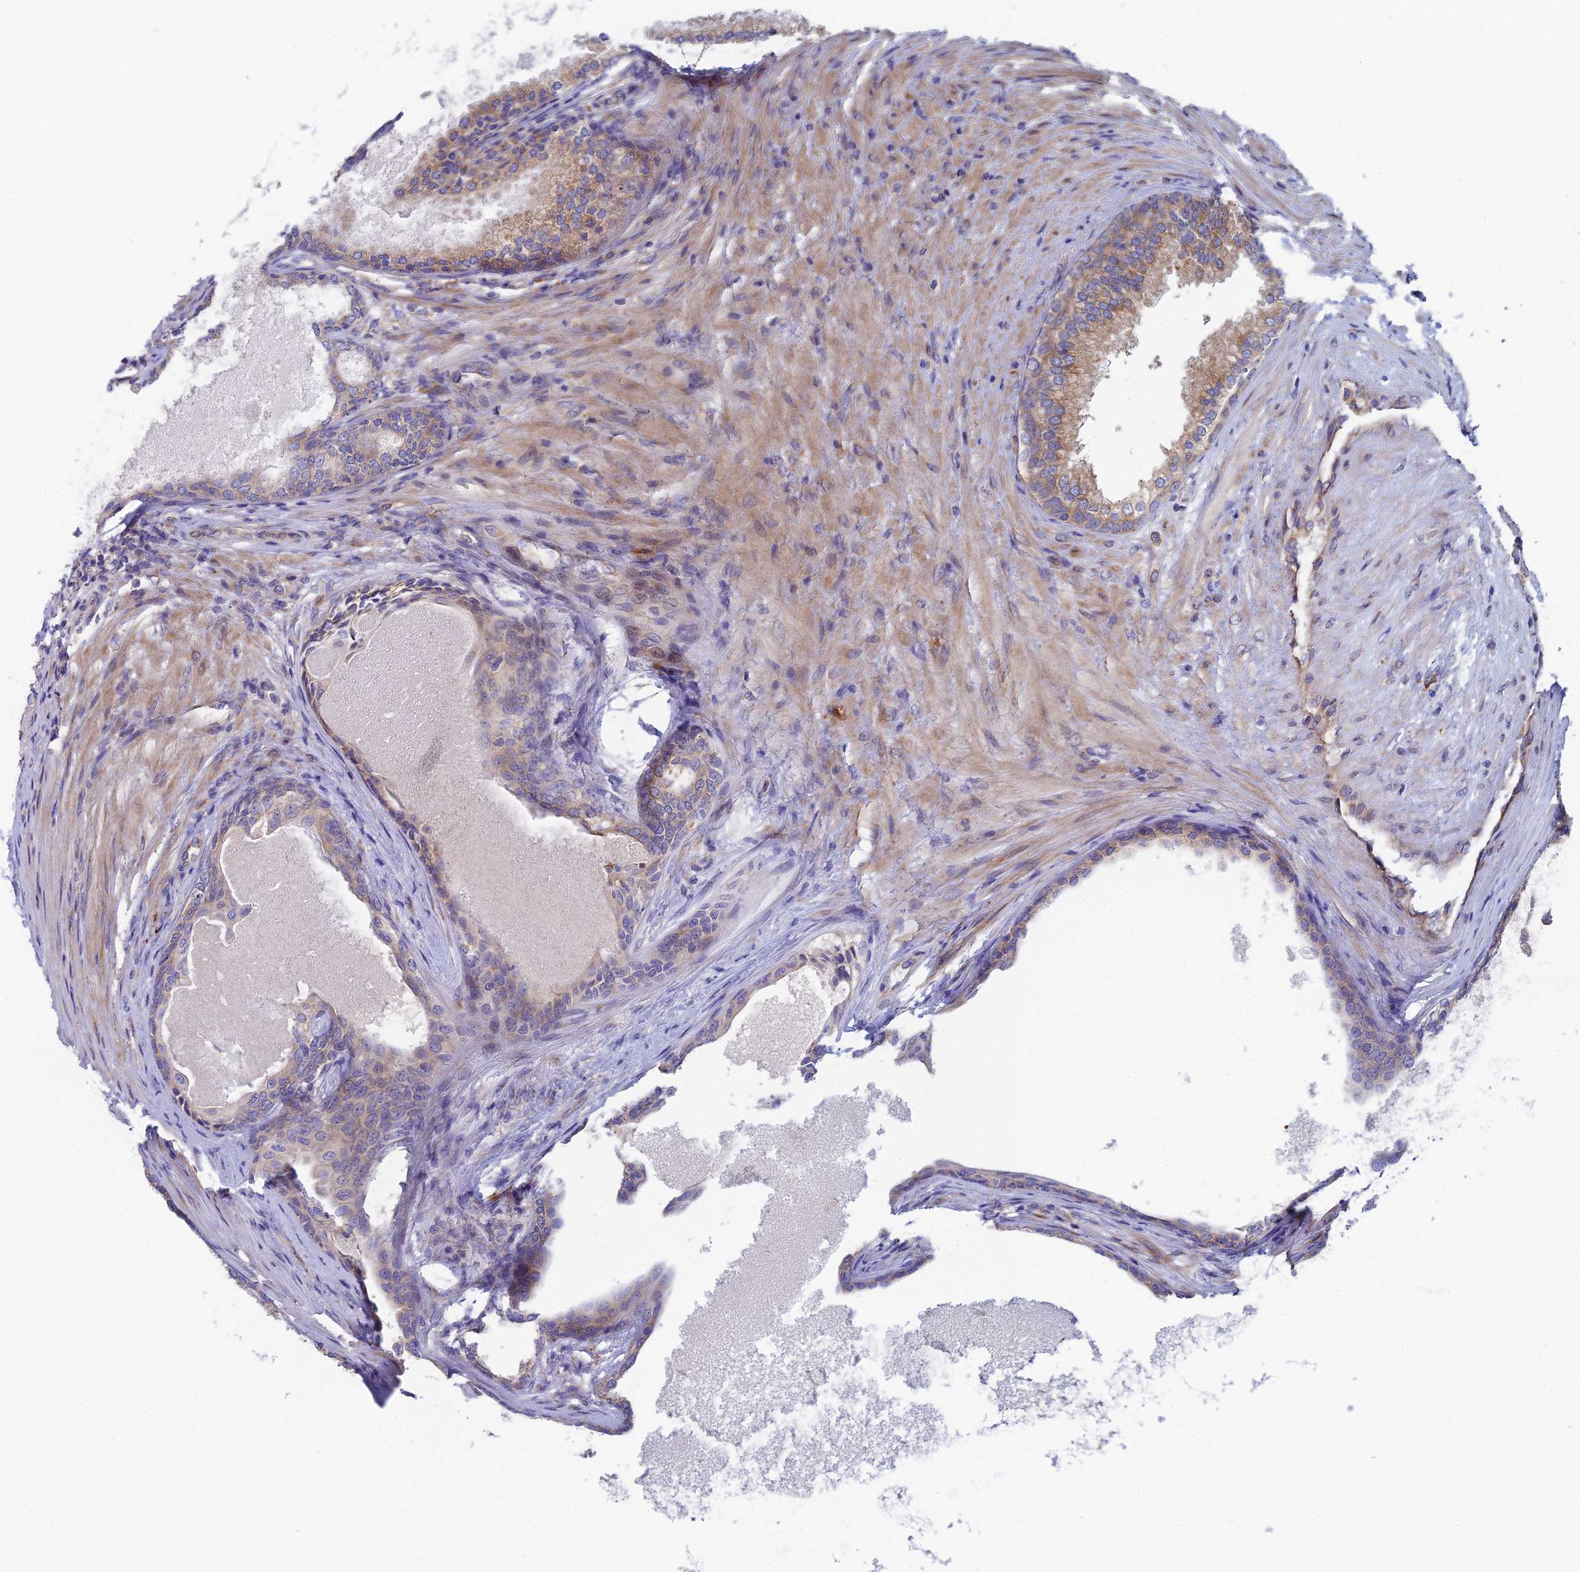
{"staining": {"intensity": "moderate", "quantity": ">75%", "location": "cytoplasmic/membranous"}, "tissue": "prostate", "cell_type": "Glandular cells", "image_type": "normal", "snomed": [{"axis": "morphology", "description": "Normal tissue, NOS"}, {"axis": "topography", "description": "Prostate"}], "caption": "Human prostate stained for a protein (brown) reveals moderate cytoplasmic/membranous positive positivity in about >75% of glandular cells.", "gene": "CLCN3", "patient": {"sex": "male", "age": 76}}